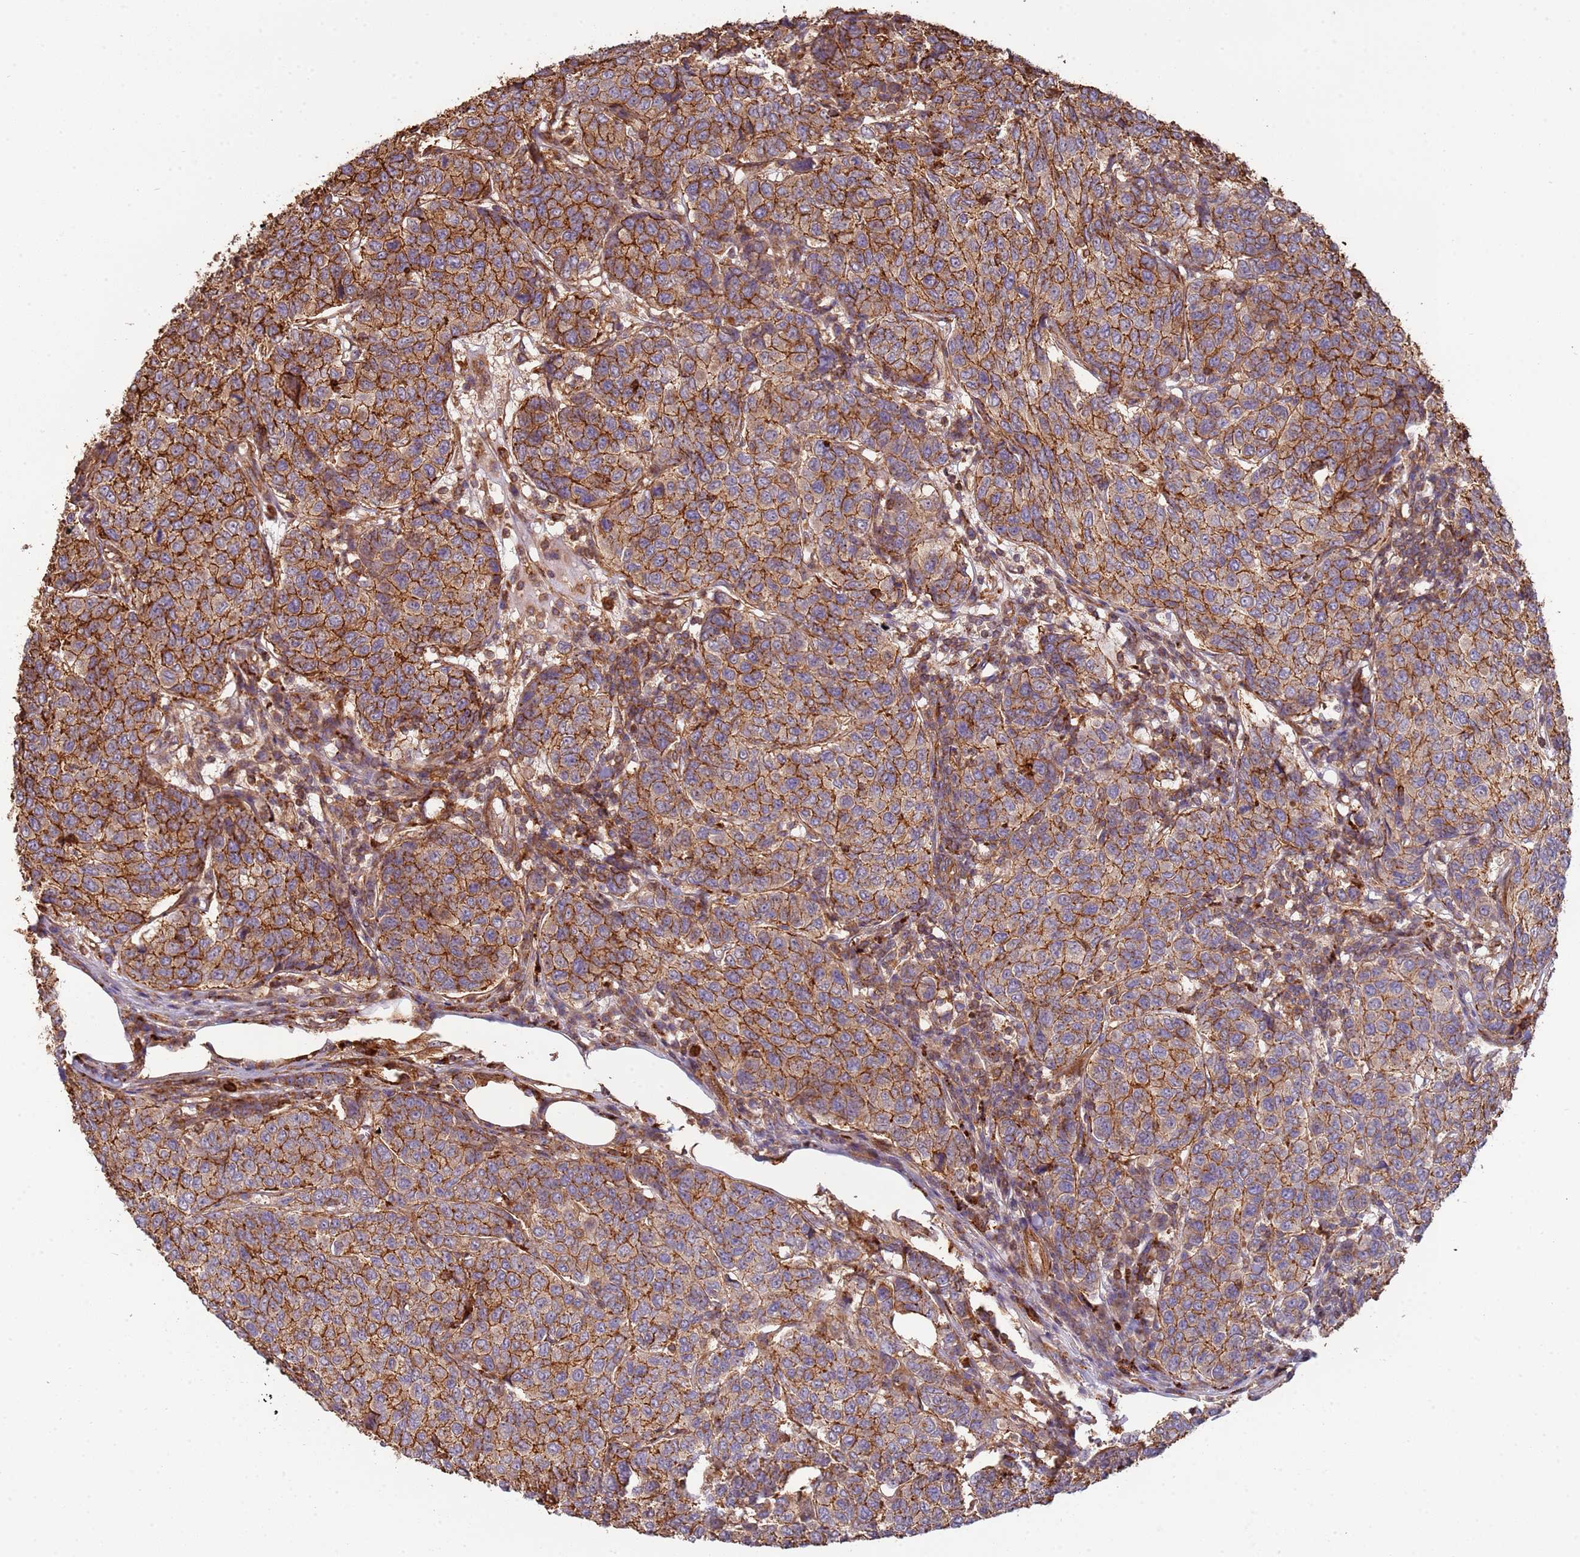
{"staining": {"intensity": "moderate", "quantity": ">75%", "location": "cytoplasmic/membranous"}, "tissue": "breast cancer", "cell_type": "Tumor cells", "image_type": "cancer", "snomed": [{"axis": "morphology", "description": "Duct carcinoma"}, {"axis": "topography", "description": "Breast"}], "caption": "Immunohistochemistry image of breast cancer (intraductal carcinoma) stained for a protein (brown), which displays medium levels of moderate cytoplasmic/membranous expression in about >75% of tumor cells.", "gene": "NDUFAF4", "patient": {"sex": "female", "age": 55}}